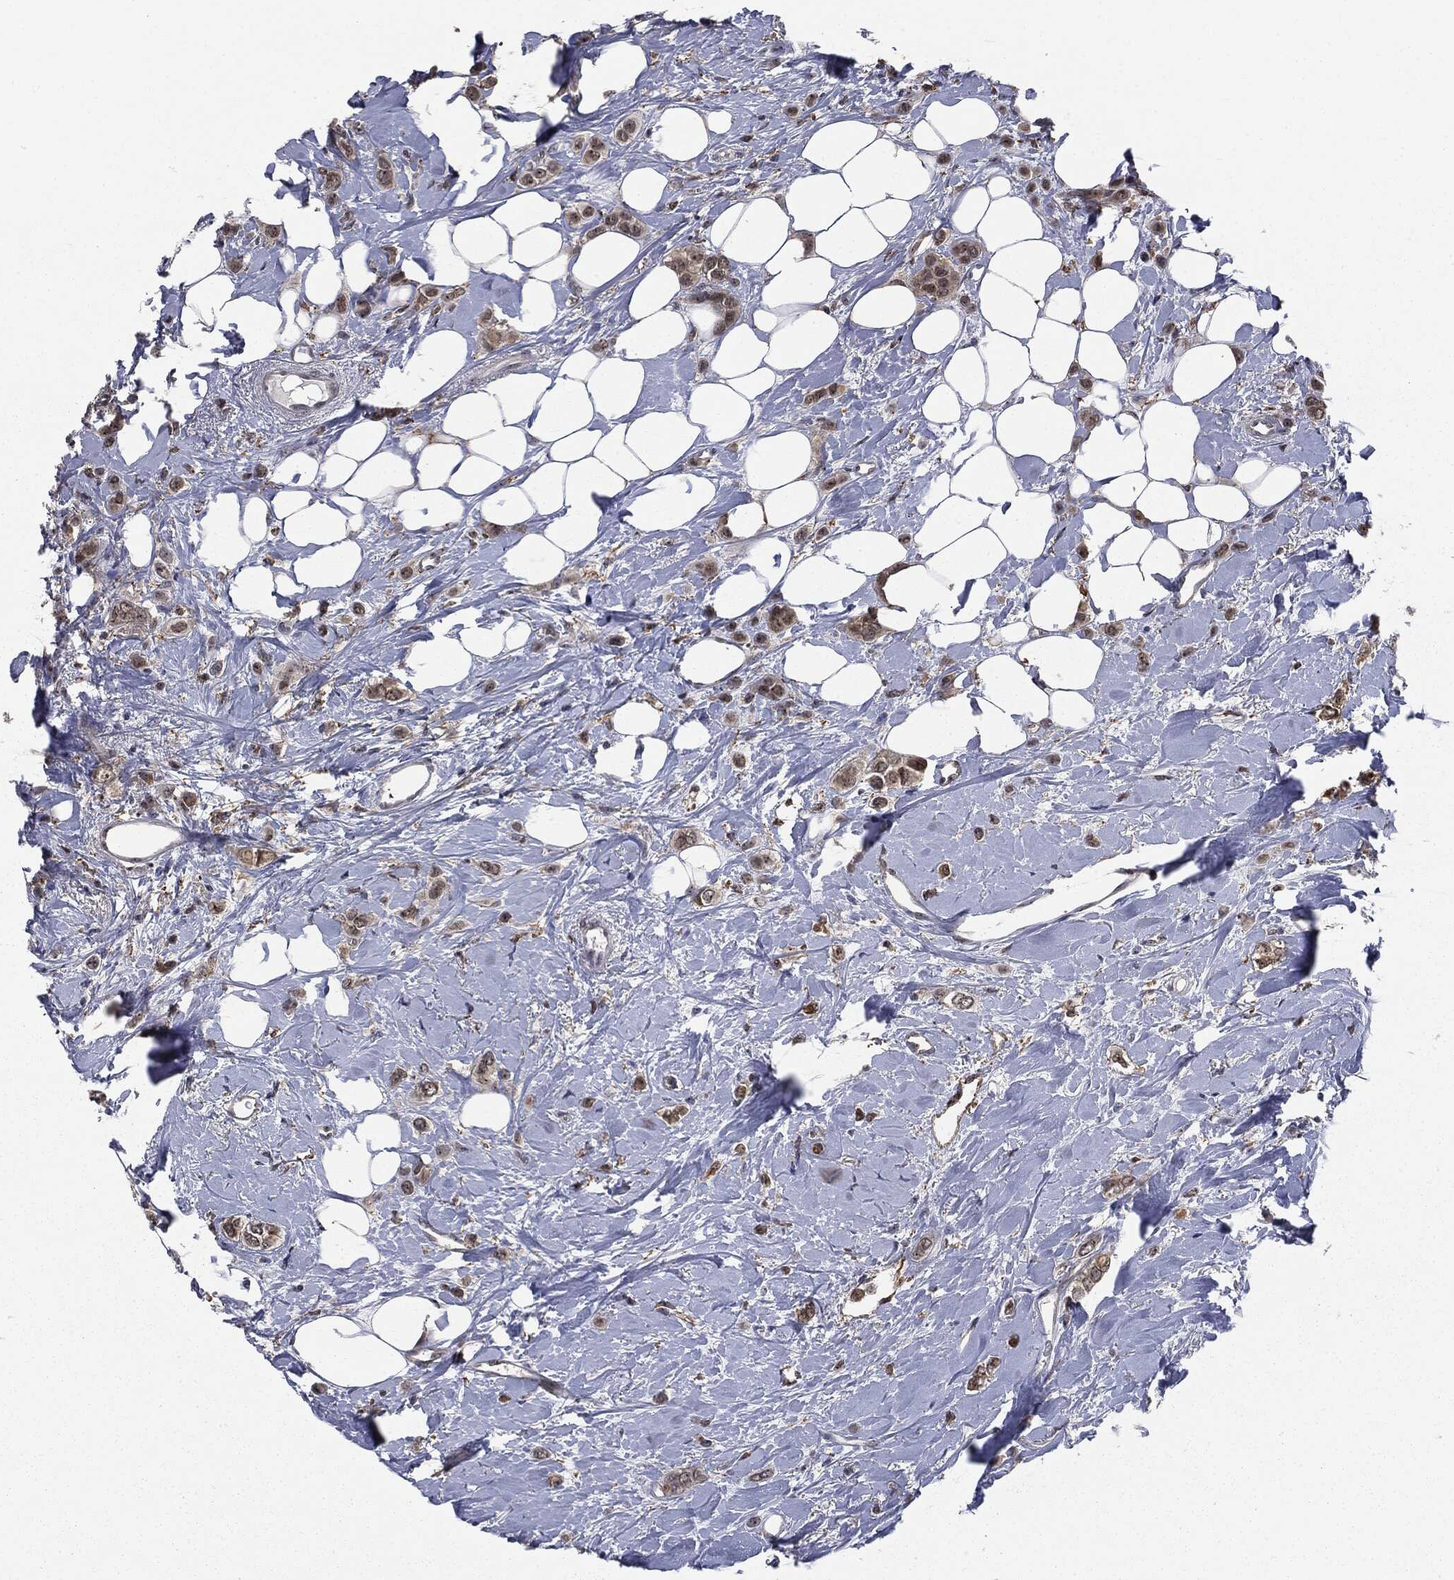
{"staining": {"intensity": "weak", "quantity": ">75%", "location": "cytoplasmic/membranous"}, "tissue": "breast cancer", "cell_type": "Tumor cells", "image_type": "cancer", "snomed": [{"axis": "morphology", "description": "Lobular carcinoma"}, {"axis": "topography", "description": "Breast"}], "caption": "DAB (3,3'-diaminobenzidine) immunohistochemical staining of human breast cancer shows weak cytoplasmic/membranous protein staining in approximately >75% of tumor cells. (DAB (3,3'-diaminobenzidine) IHC, brown staining for protein, blue staining for nuclei).", "gene": "TRMT1L", "patient": {"sex": "female", "age": 66}}